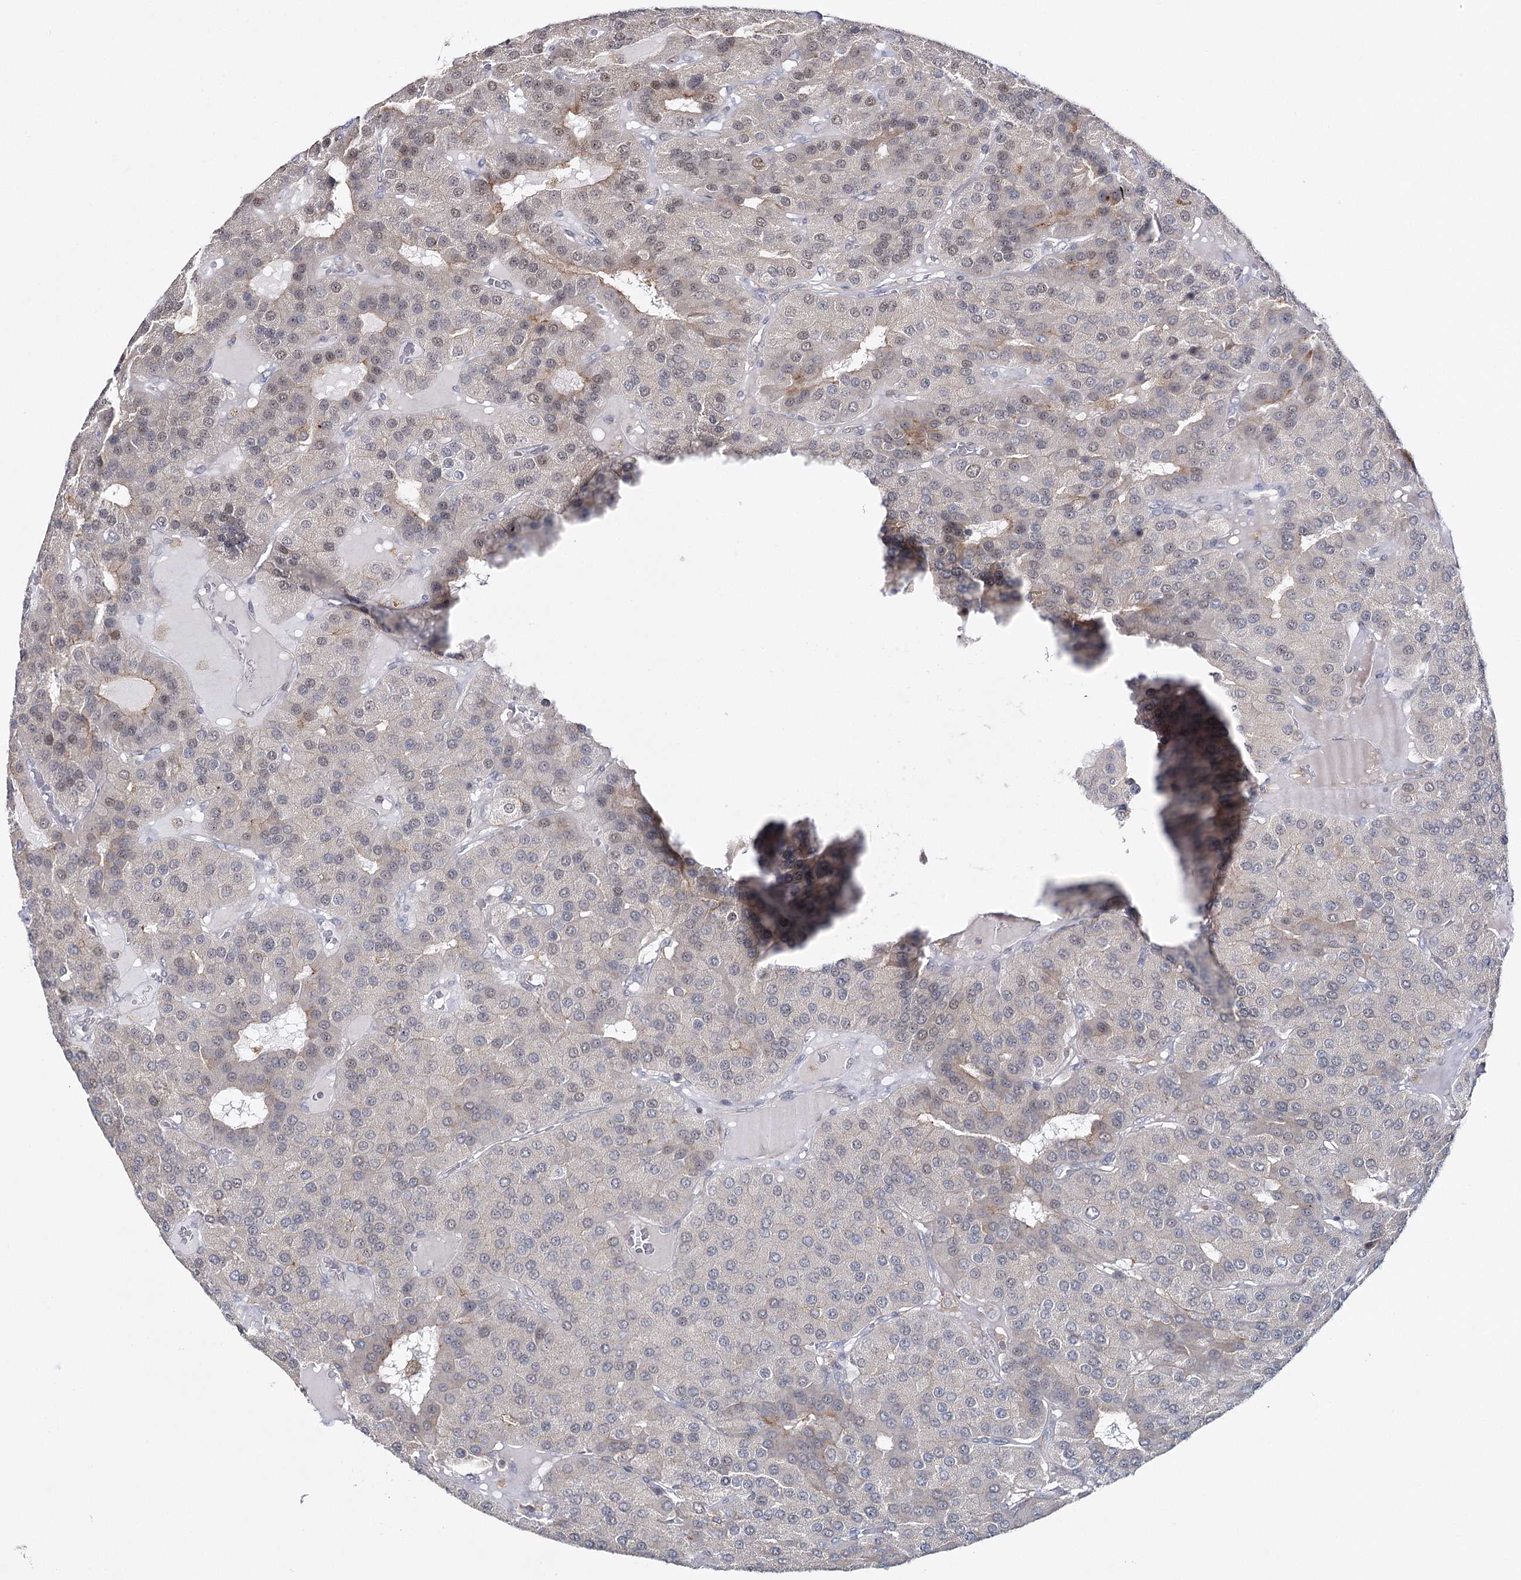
{"staining": {"intensity": "negative", "quantity": "none", "location": "none"}, "tissue": "parathyroid gland", "cell_type": "Glandular cells", "image_type": "normal", "snomed": [{"axis": "morphology", "description": "Normal tissue, NOS"}, {"axis": "morphology", "description": "Adenoma, NOS"}, {"axis": "topography", "description": "Parathyroid gland"}], "caption": "This is a micrograph of immunohistochemistry staining of benign parathyroid gland, which shows no expression in glandular cells.", "gene": "ZC3H8", "patient": {"sex": "female", "age": 86}}